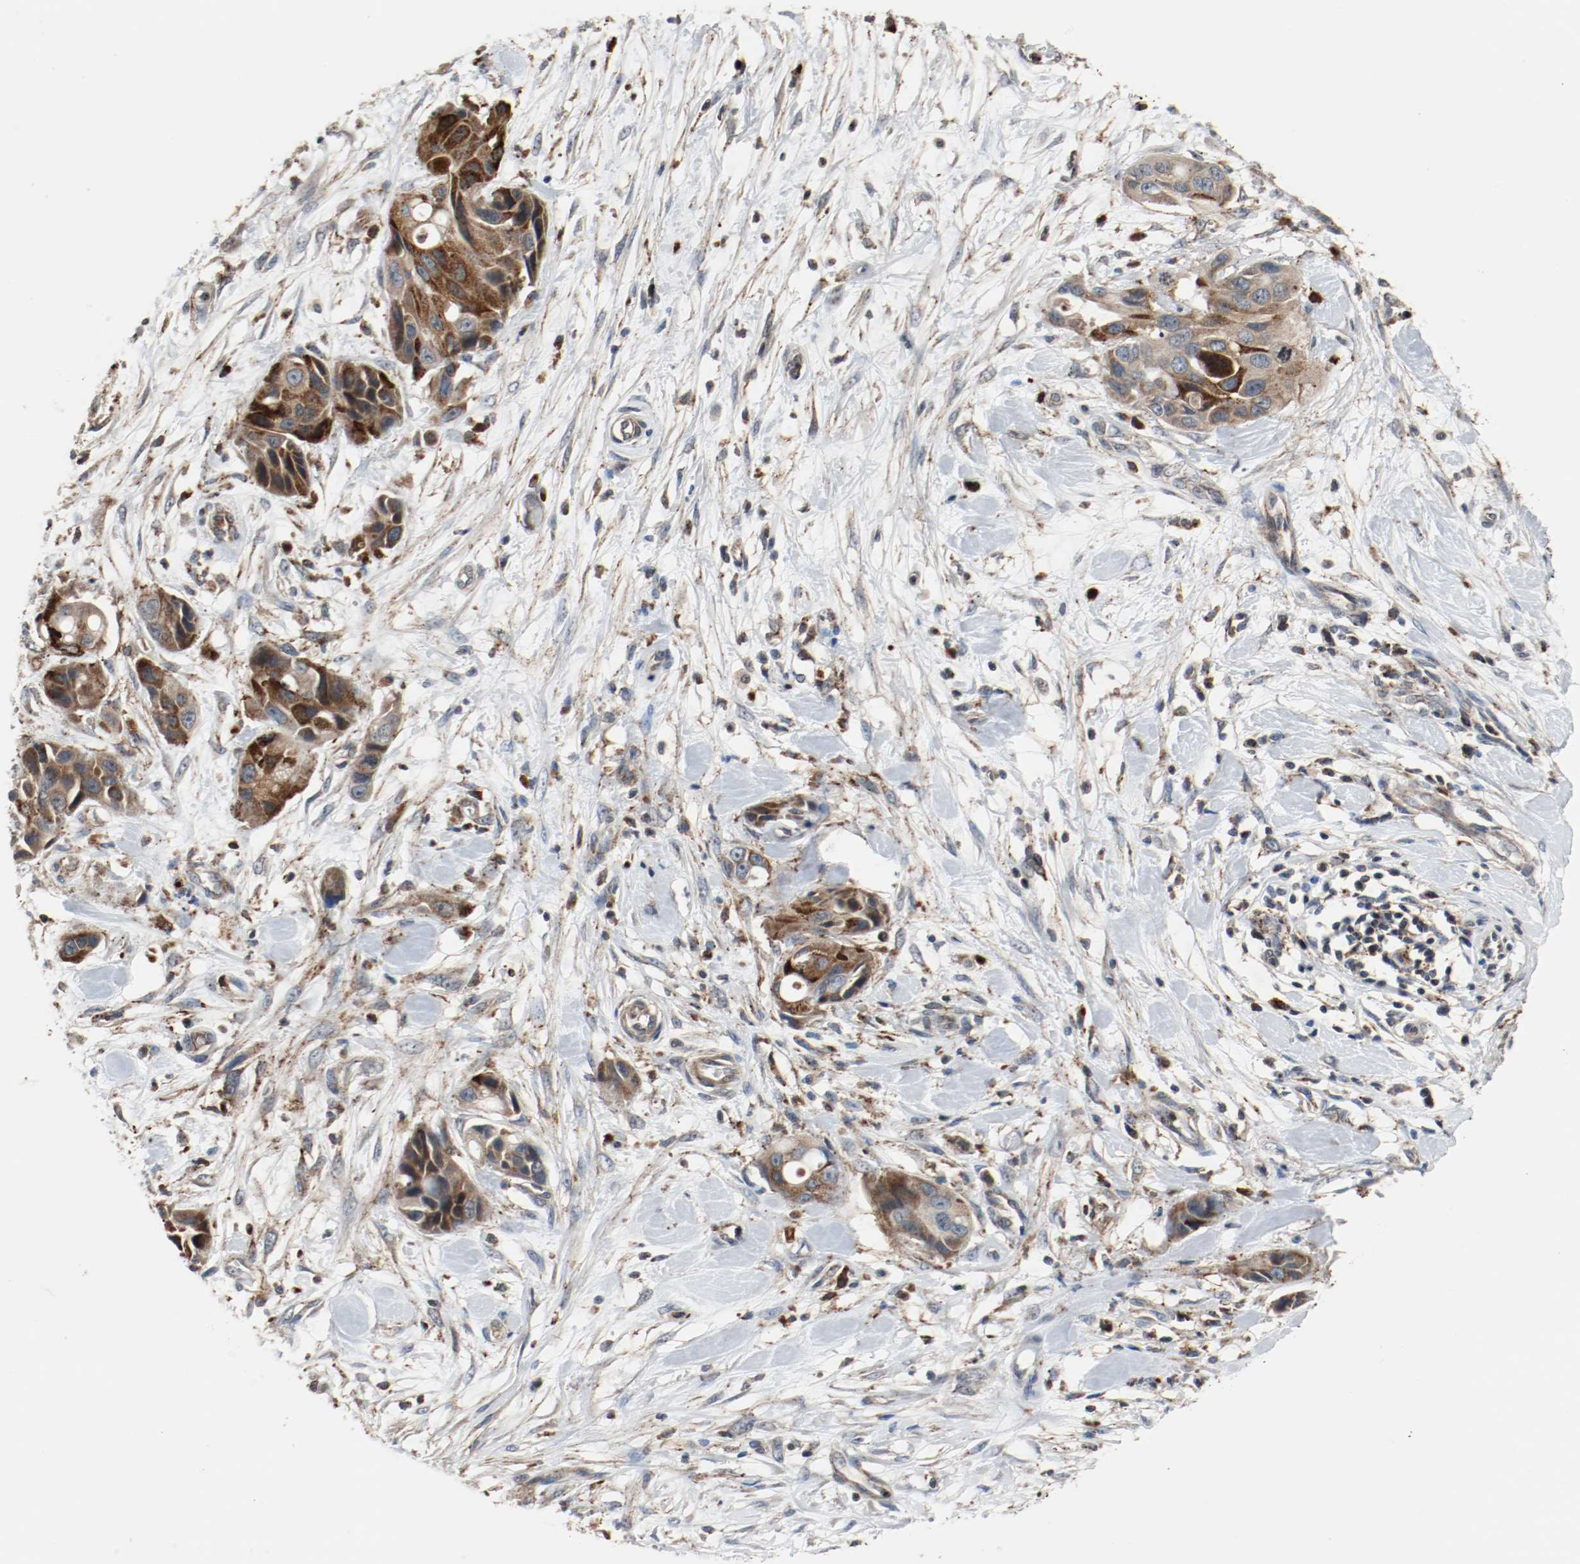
{"staining": {"intensity": "strong", "quantity": ">75%", "location": "cytoplasmic/membranous"}, "tissue": "pancreatic cancer", "cell_type": "Tumor cells", "image_type": "cancer", "snomed": [{"axis": "morphology", "description": "Adenocarcinoma, NOS"}, {"axis": "topography", "description": "Pancreas"}], "caption": "A high amount of strong cytoplasmic/membranous expression is present in about >75% of tumor cells in pancreatic cancer tissue. (IHC, brightfield microscopy, high magnification).", "gene": "LAMP2", "patient": {"sex": "female", "age": 60}}